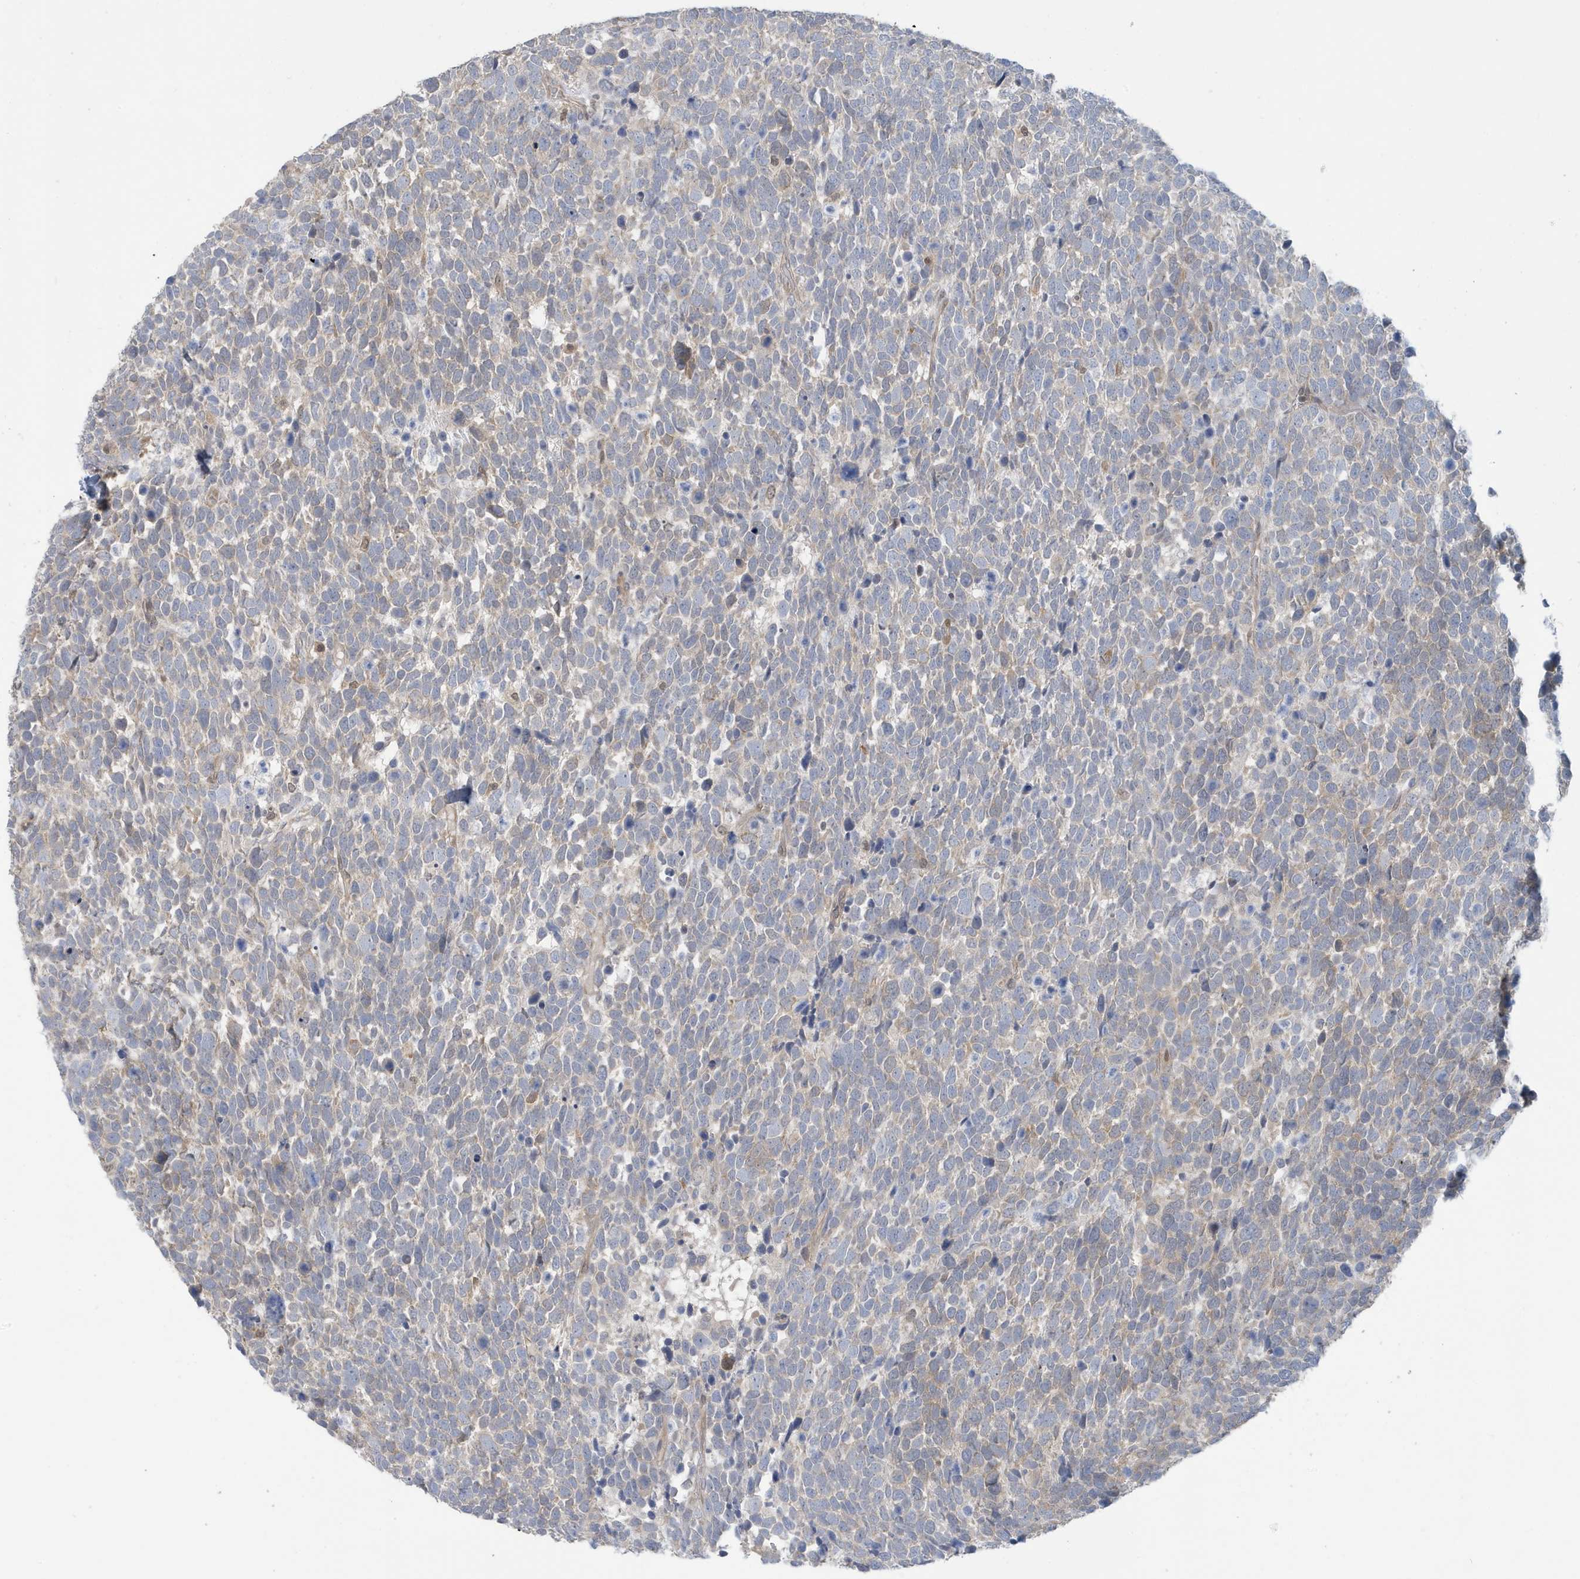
{"staining": {"intensity": "negative", "quantity": "none", "location": "none"}, "tissue": "urothelial cancer", "cell_type": "Tumor cells", "image_type": "cancer", "snomed": [{"axis": "morphology", "description": "Urothelial carcinoma, High grade"}, {"axis": "topography", "description": "Urinary bladder"}], "caption": "Photomicrograph shows no significant protein staining in tumor cells of urothelial carcinoma (high-grade).", "gene": "NCOA7", "patient": {"sex": "female", "age": 82}}